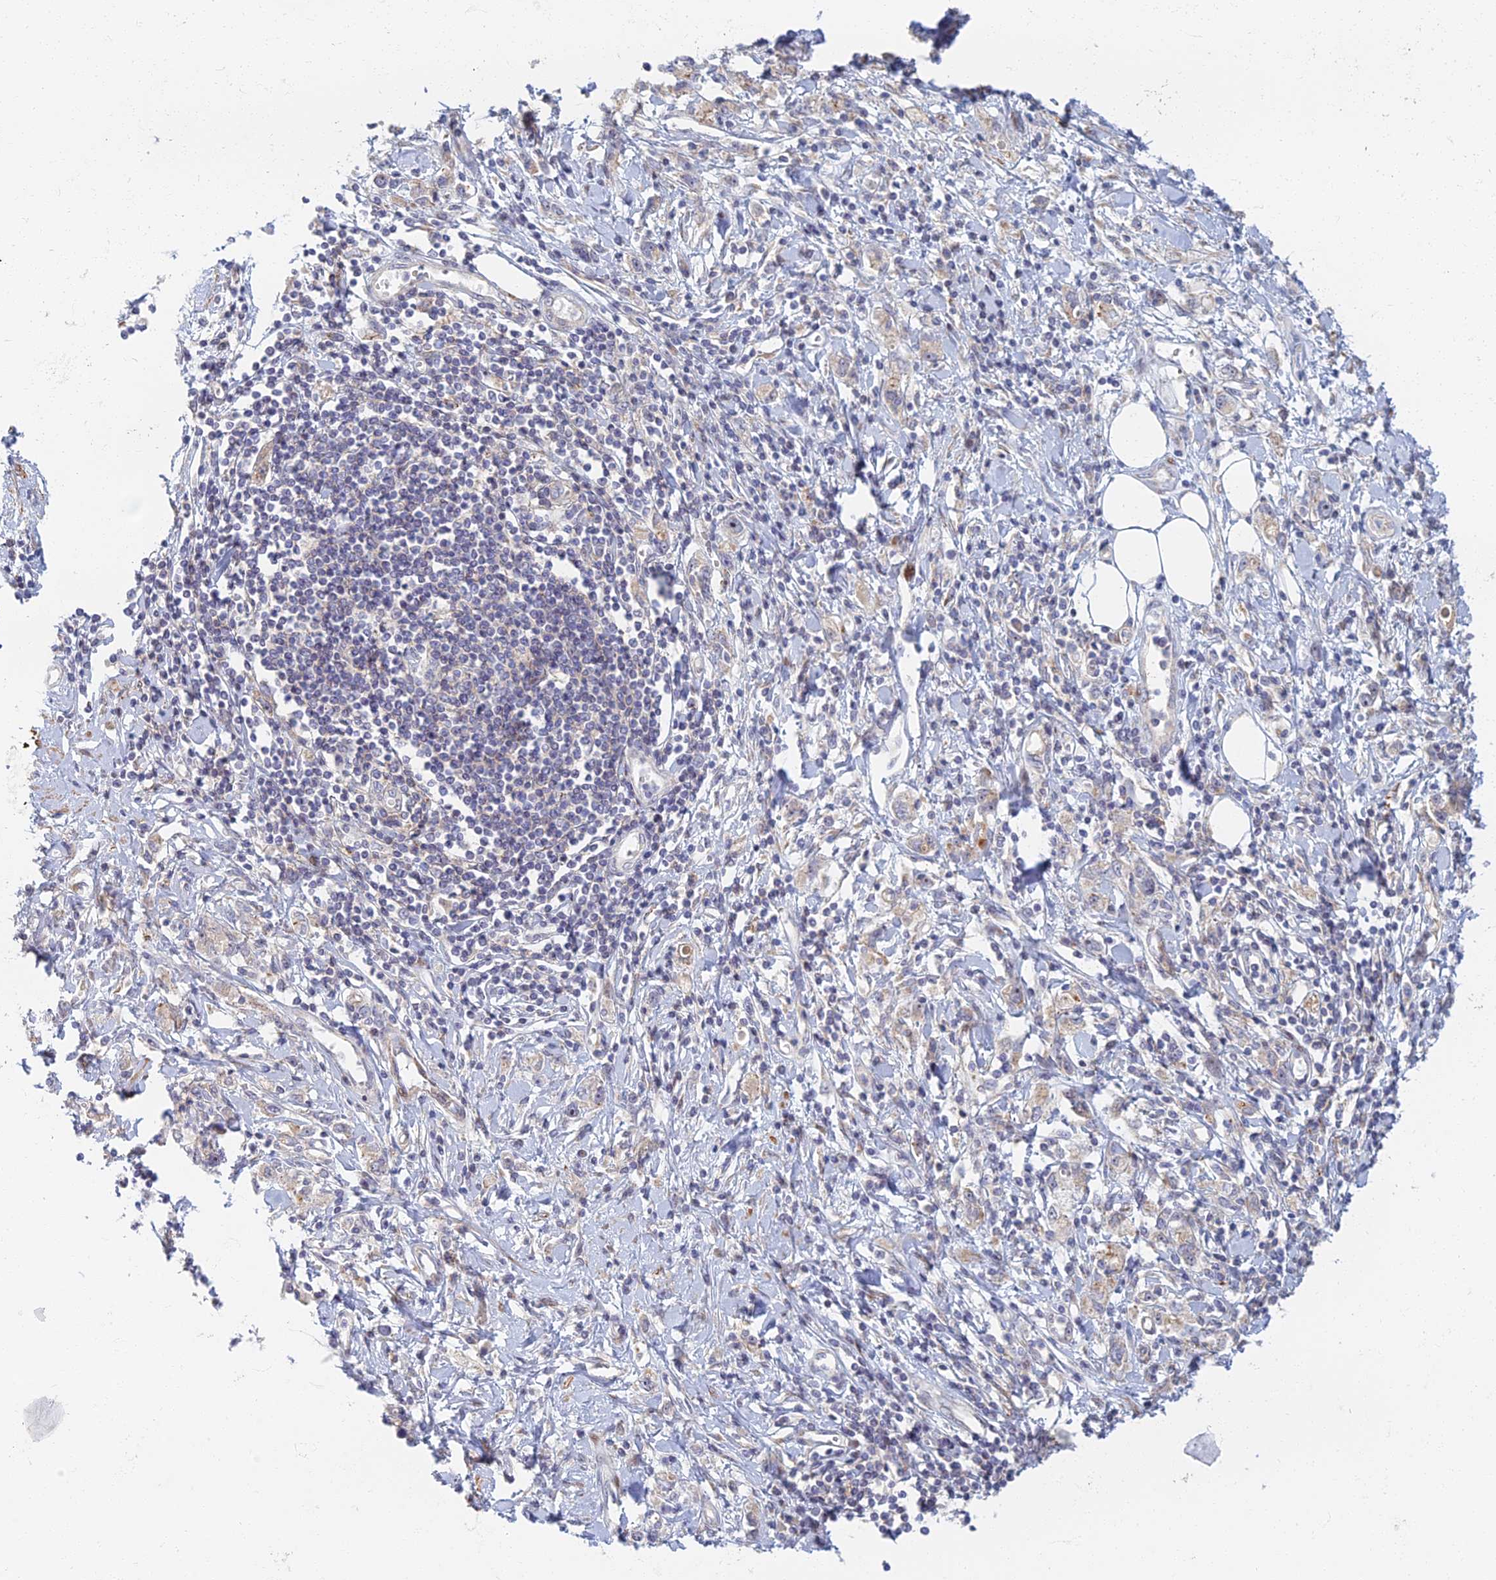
{"staining": {"intensity": "weak", "quantity": "<25%", "location": "cytoplasmic/membranous"}, "tissue": "stomach cancer", "cell_type": "Tumor cells", "image_type": "cancer", "snomed": [{"axis": "morphology", "description": "Adenocarcinoma, NOS"}, {"axis": "topography", "description": "Stomach"}], "caption": "Stomach adenocarcinoma was stained to show a protein in brown. There is no significant positivity in tumor cells.", "gene": "C15orf40", "patient": {"sex": "female", "age": 76}}